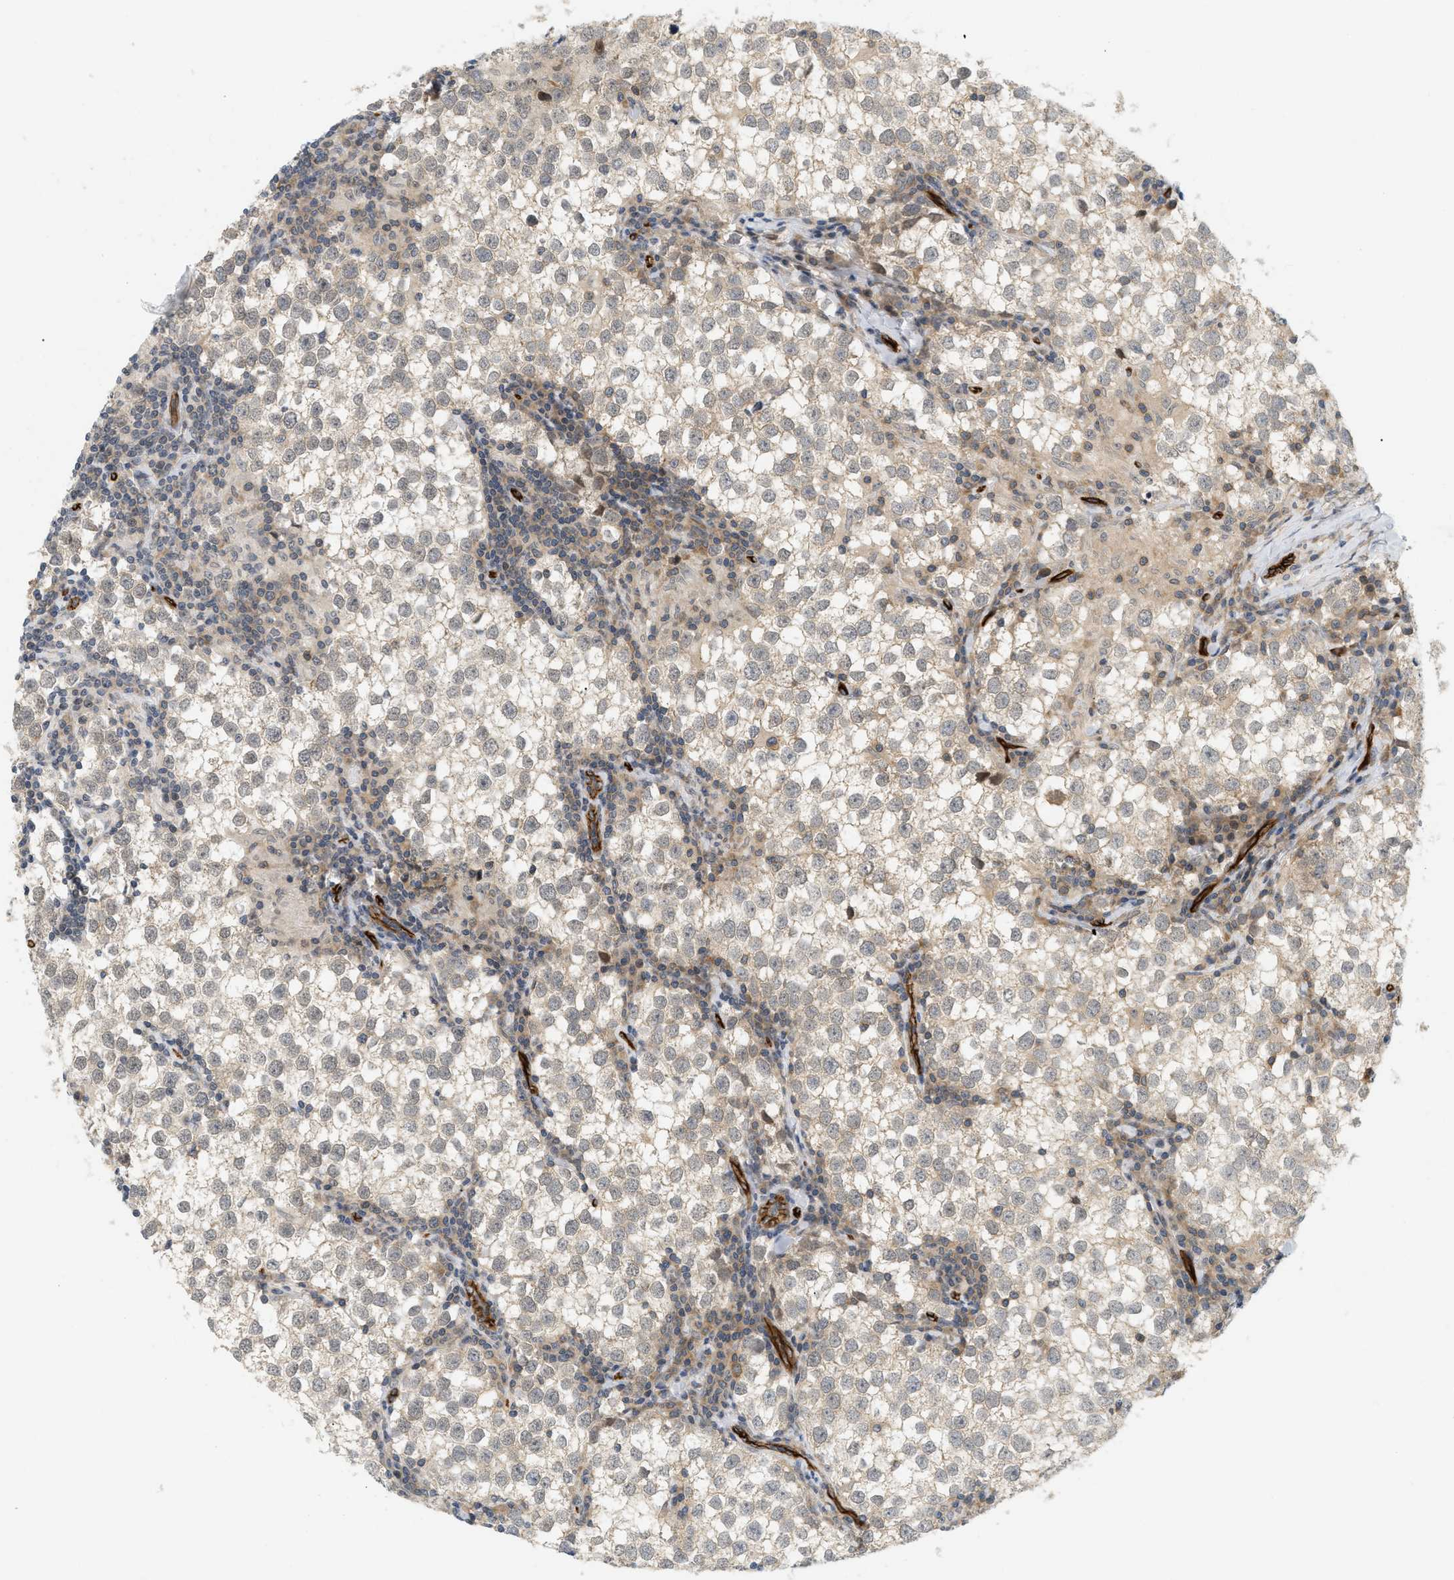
{"staining": {"intensity": "weak", "quantity": ">75%", "location": "cytoplasmic/membranous"}, "tissue": "testis cancer", "cell_type": "Tumor cells", "image_type": "cancer", "snomed": [{"axis": "morphology", "description": "Seminoma, NOS"}, {"axis": "morphology", "description": "Carcinoma, Embryonal, NOS"}, {"axis": "topography", "description": "Testis"}], "caption": "This photomicrograph exhibits immunohistochemistry staining of testis cancer, with low weak cytoplasmic/membranous positivity in approximately >75% of tumor cells.", "gene": "PALMD", "patient": {"sex": "male", "age": 36}}